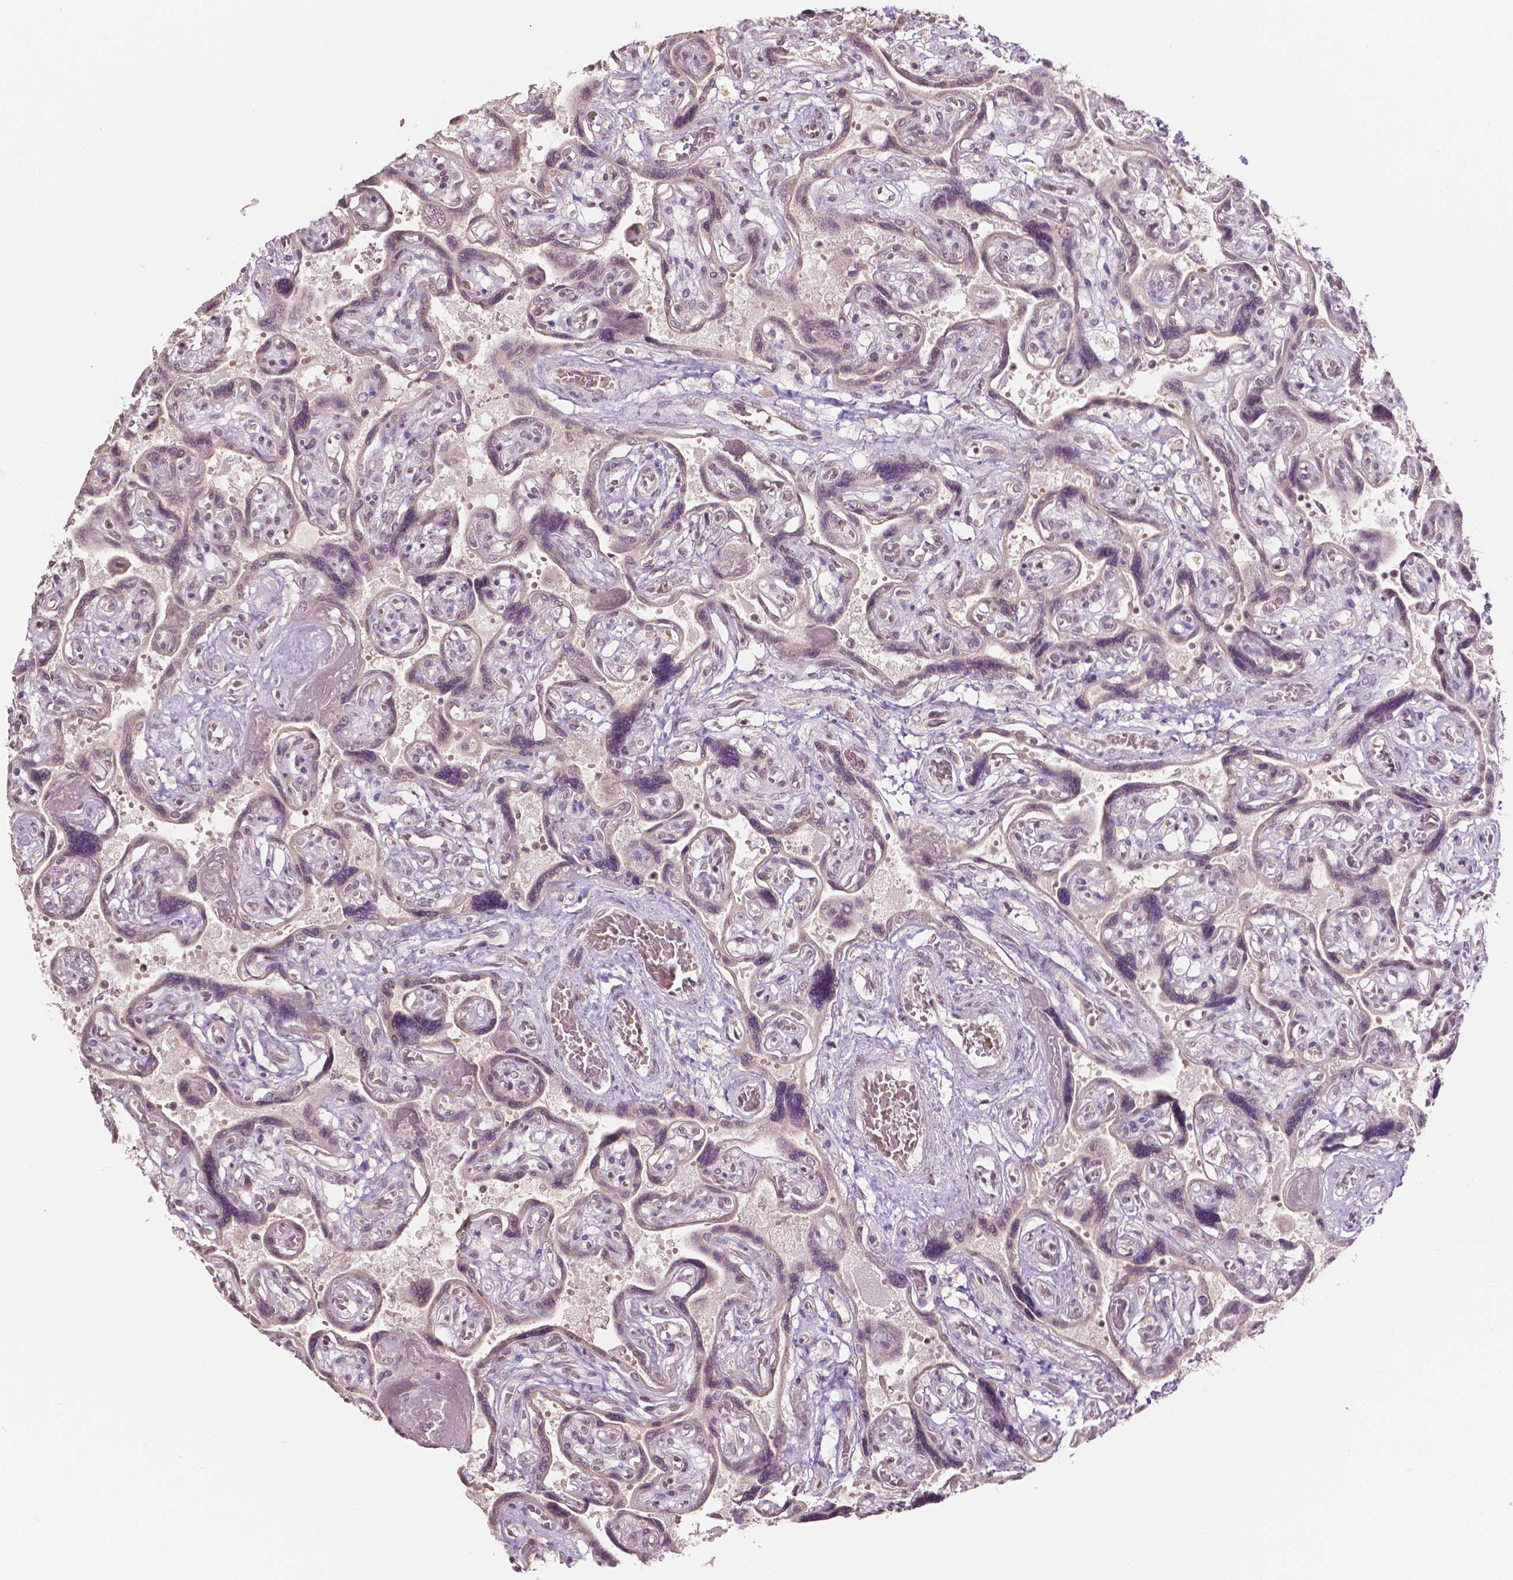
{"staining": {"intensity": "negative", "quantity": "none", "location": "none"}, "tissue": "placenta", "cell_type": "Decidual cells", "image_type": "normal", "snomed": [{"axis": "morphology", "description": "Normal tissue, NOS"}, {"axis": "topography", "description": "Placenta"}], "caption": "The histopathology image displays no staining of decidual cells in unremarkable placenta.", "gene": "NOS1AP", "patient": {"sex": "female", "age": 32}}